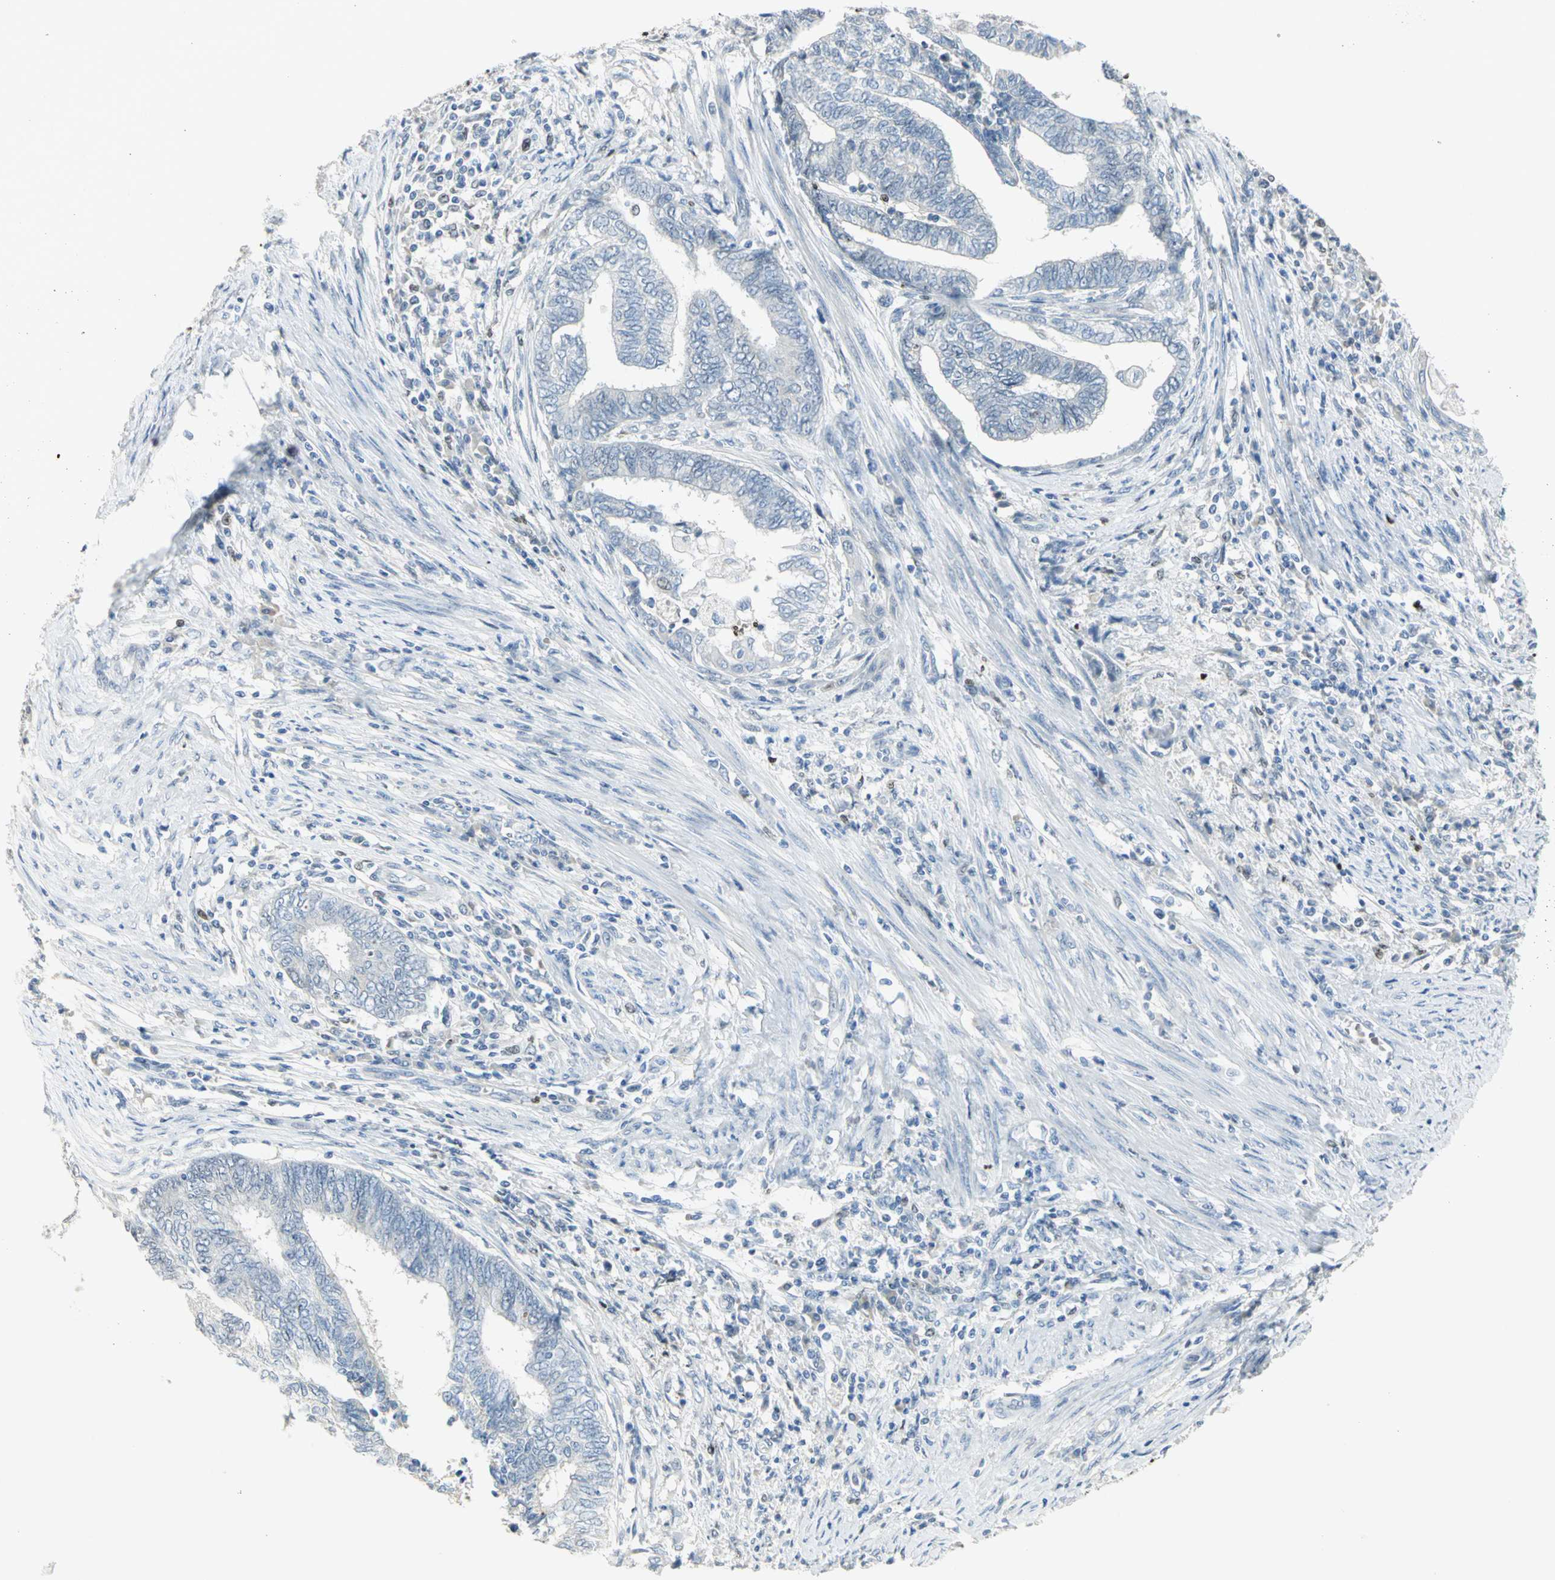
{"staining": {"intensity": "negative", "quantity": "none", "location": "none"}, "tissue": "endometrial cancer", "cell_type": "Tumor cells", "image_type": "cancer", "snomed": [{"axis": "morphology", "description": "Adenocarcinoma, NOS"}, {"axis": "topography", "description": "Uterus"}, {"axis": "topography", "description": "Endometrium"}], "caption": "A micrograph of human endometrial adenocarcinoma is negative for staining in tumor cells.", "gene": "BCL6", "patient": {"sex": "female", "age": 70}}